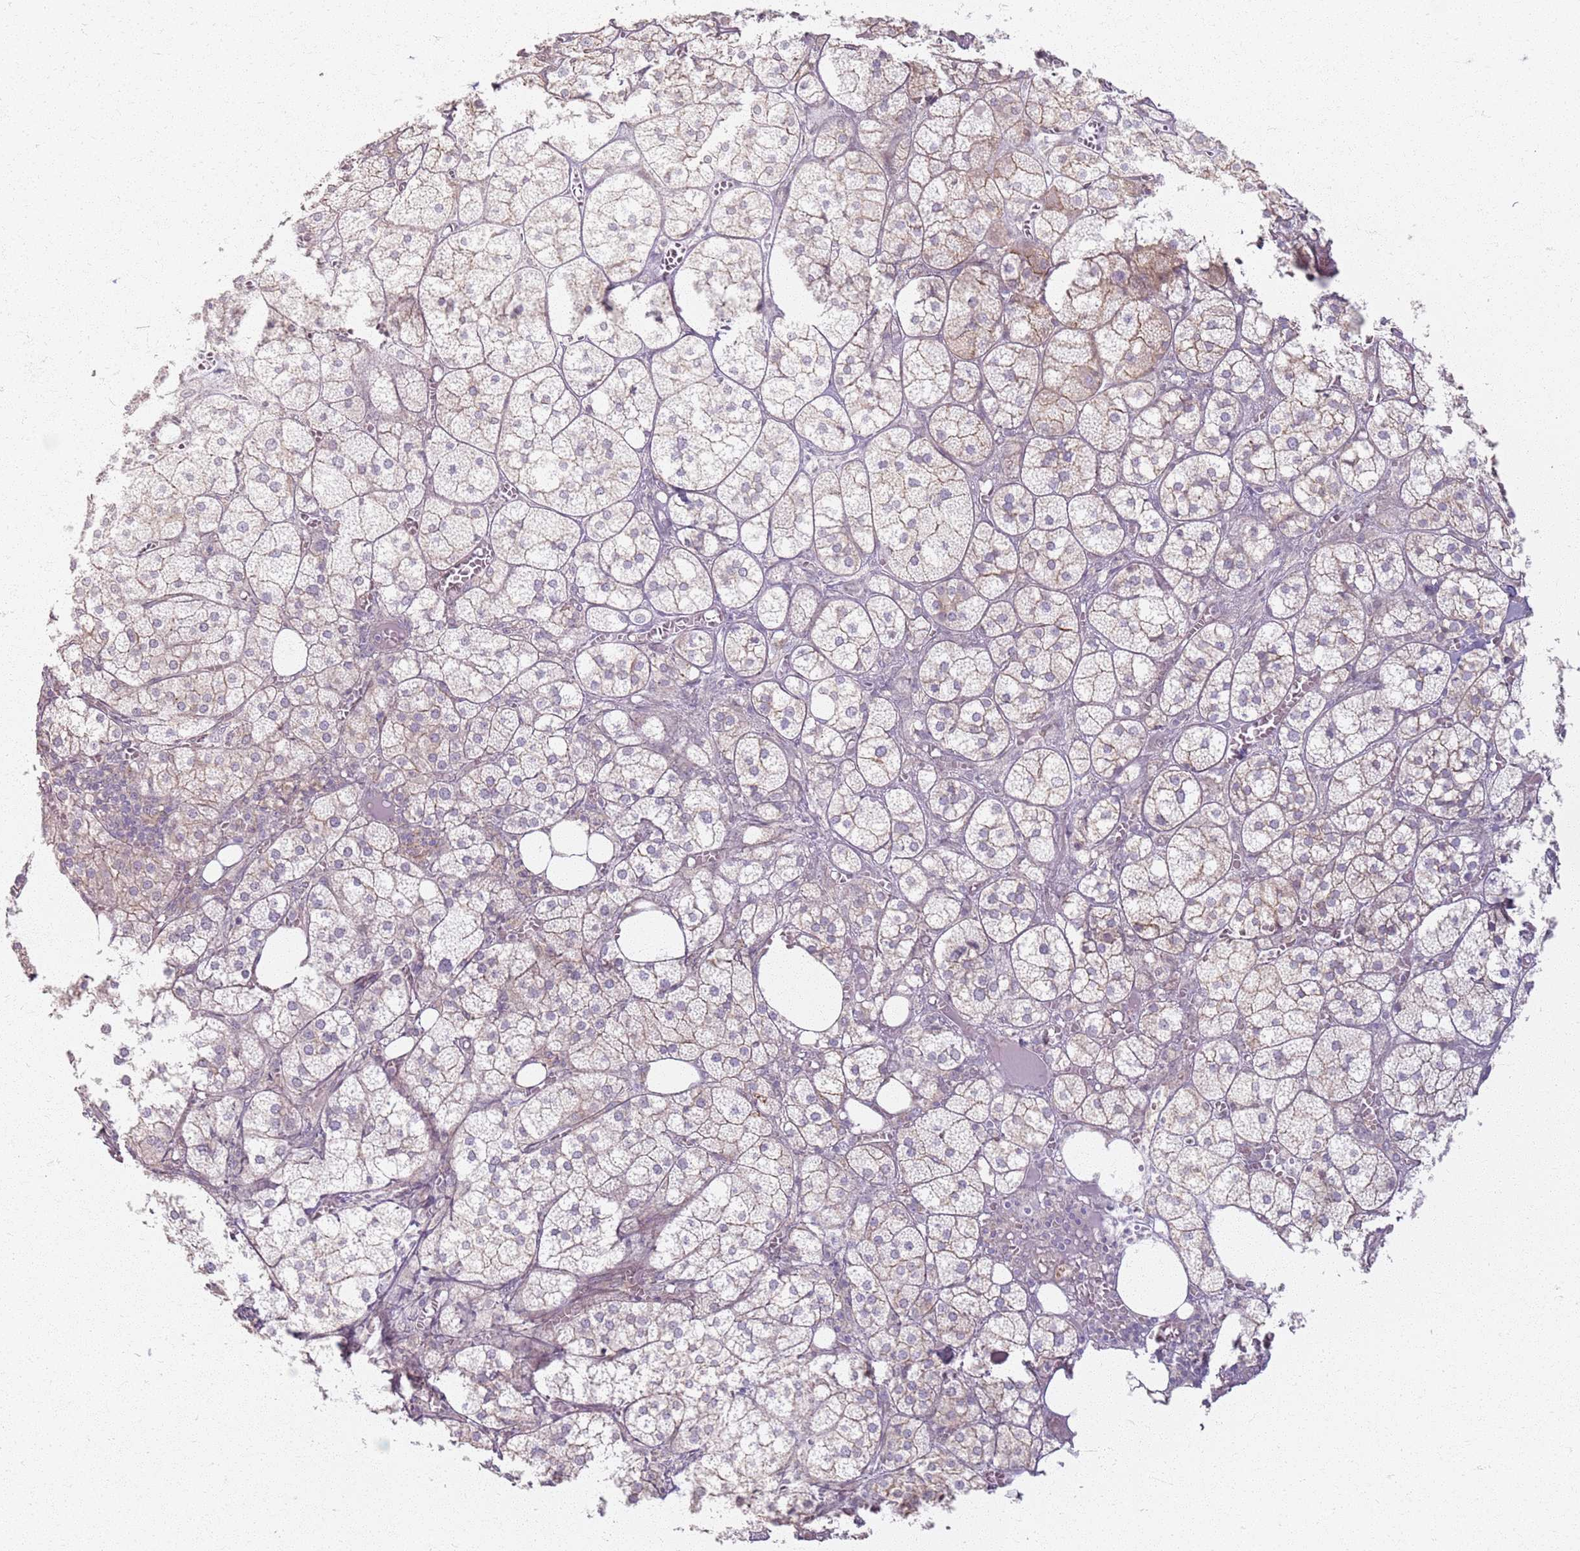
{"staining": {"intensity": "weak", "quantity": "25%-75%", "location": "cytoplasmic/membranous"}, "tissue": "adrenal gland", "cell_type": "Glandular cells", "image_type": "normal", "snomed": [{"axis": "morphology", "description": "Normal tissue, NOS"}, {"axis": "topography", "description": "Adrenal gland"}], "caption": "The histopathology image displays staining of normal adrenal gland, revealing weak cytoplasmic/membranous protein positivity (brown color) within glandular cells. (DAB = brown stain, brightfield microscopy at high magnification).", "gene": "KCNA5", "patient": {"sex": "female", "age": 61}}